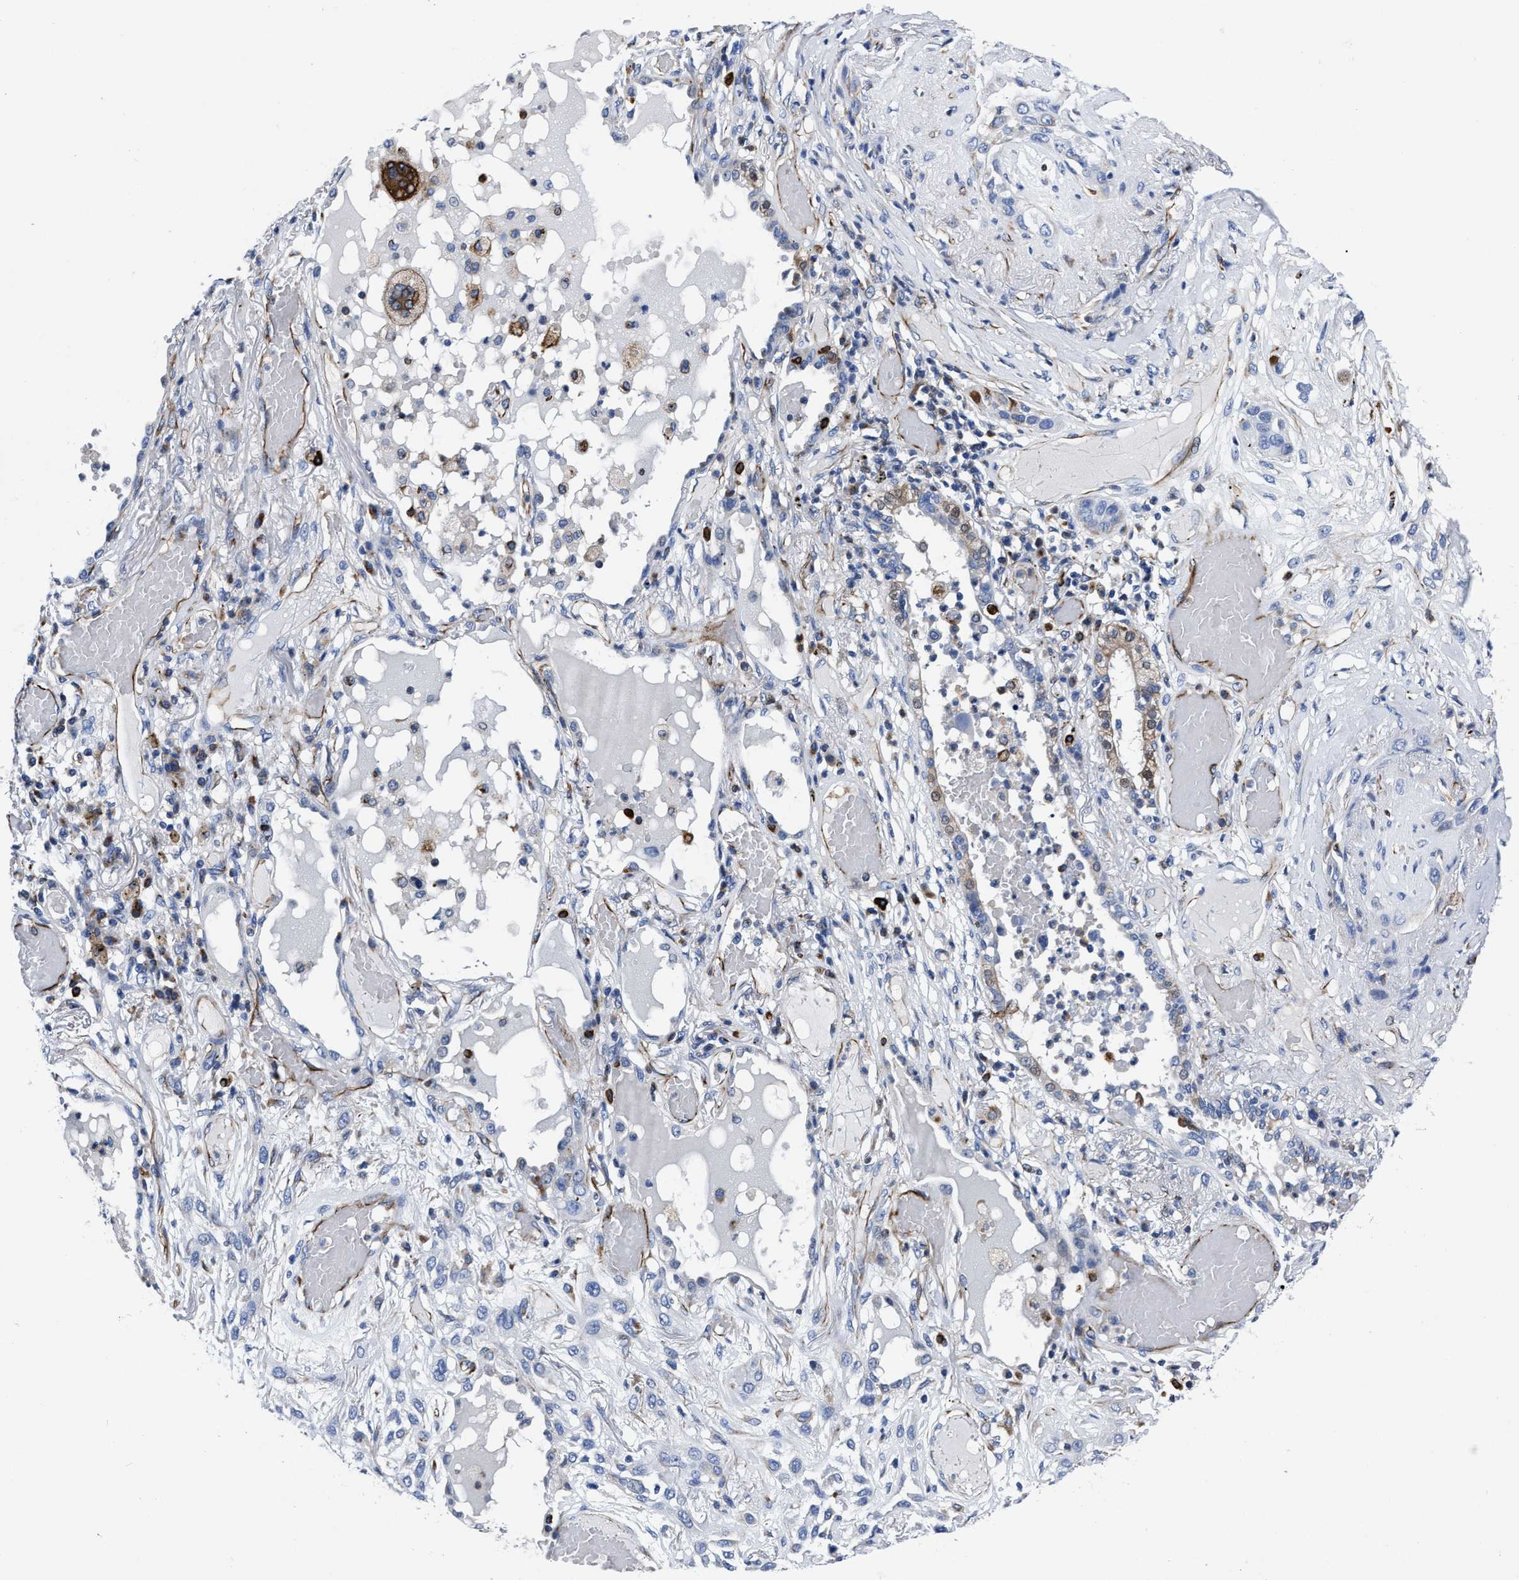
{"staining": {"intensity": "negative", "quantity": "none", "location": "none"}, "tissue": "lung cancer", "cell_type": "Tumor cells", "image_type": "cancer", "snomed": [{"axis": "morphology", "description": "Squamous cell carcinoma, NOS"}, {"axis": "topography", "description": "Lung"}], "caption": "An image of lung cancer (squamous cell carcinoma) stained for a protein reveals no brown staining in tumor cells.", "gene": "OR10G3", "patient": {"sex": "male", "age": 71}}